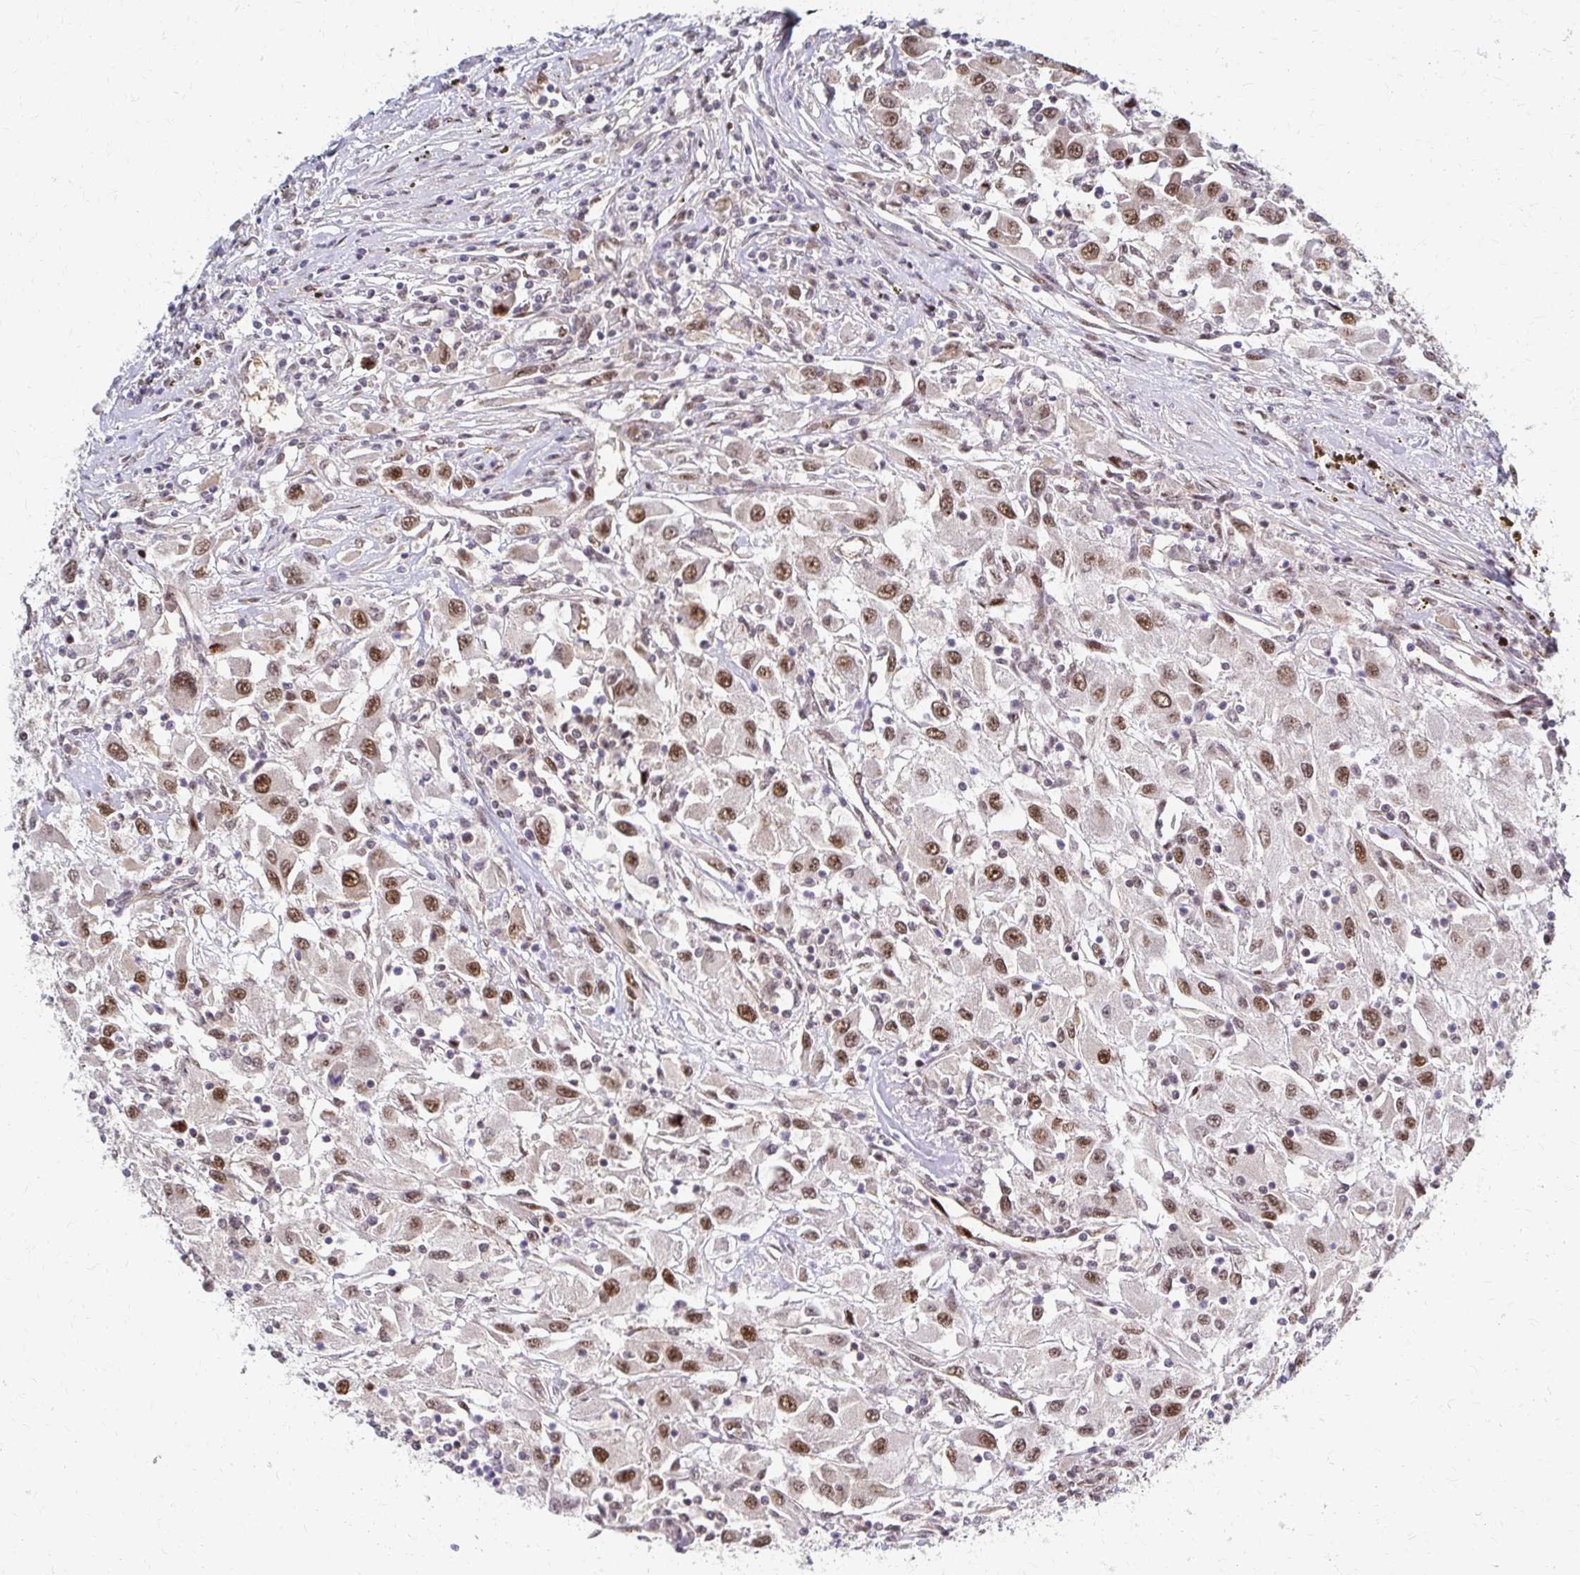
{"staining": {"intensity": "moderate", "quantity": ">75%", "location": "nuclear"}, "tissue": "renal cancer", "cell_type": "Tumor cells", "image_type": "cancer", "snomed": [{"axis": "morphology", "description": "Adenocarcinoma, NOS"}, {"axis": "topography", "description": "Kidney"}], "caption": "IHC (DAB) staining of human renal cancer (adenocarcinoma) reveals moderate nuclear protein staining in about >75% of tumor cells.", "gene": "PSMD7", "patient": {"sex": "female", "age": 67}}